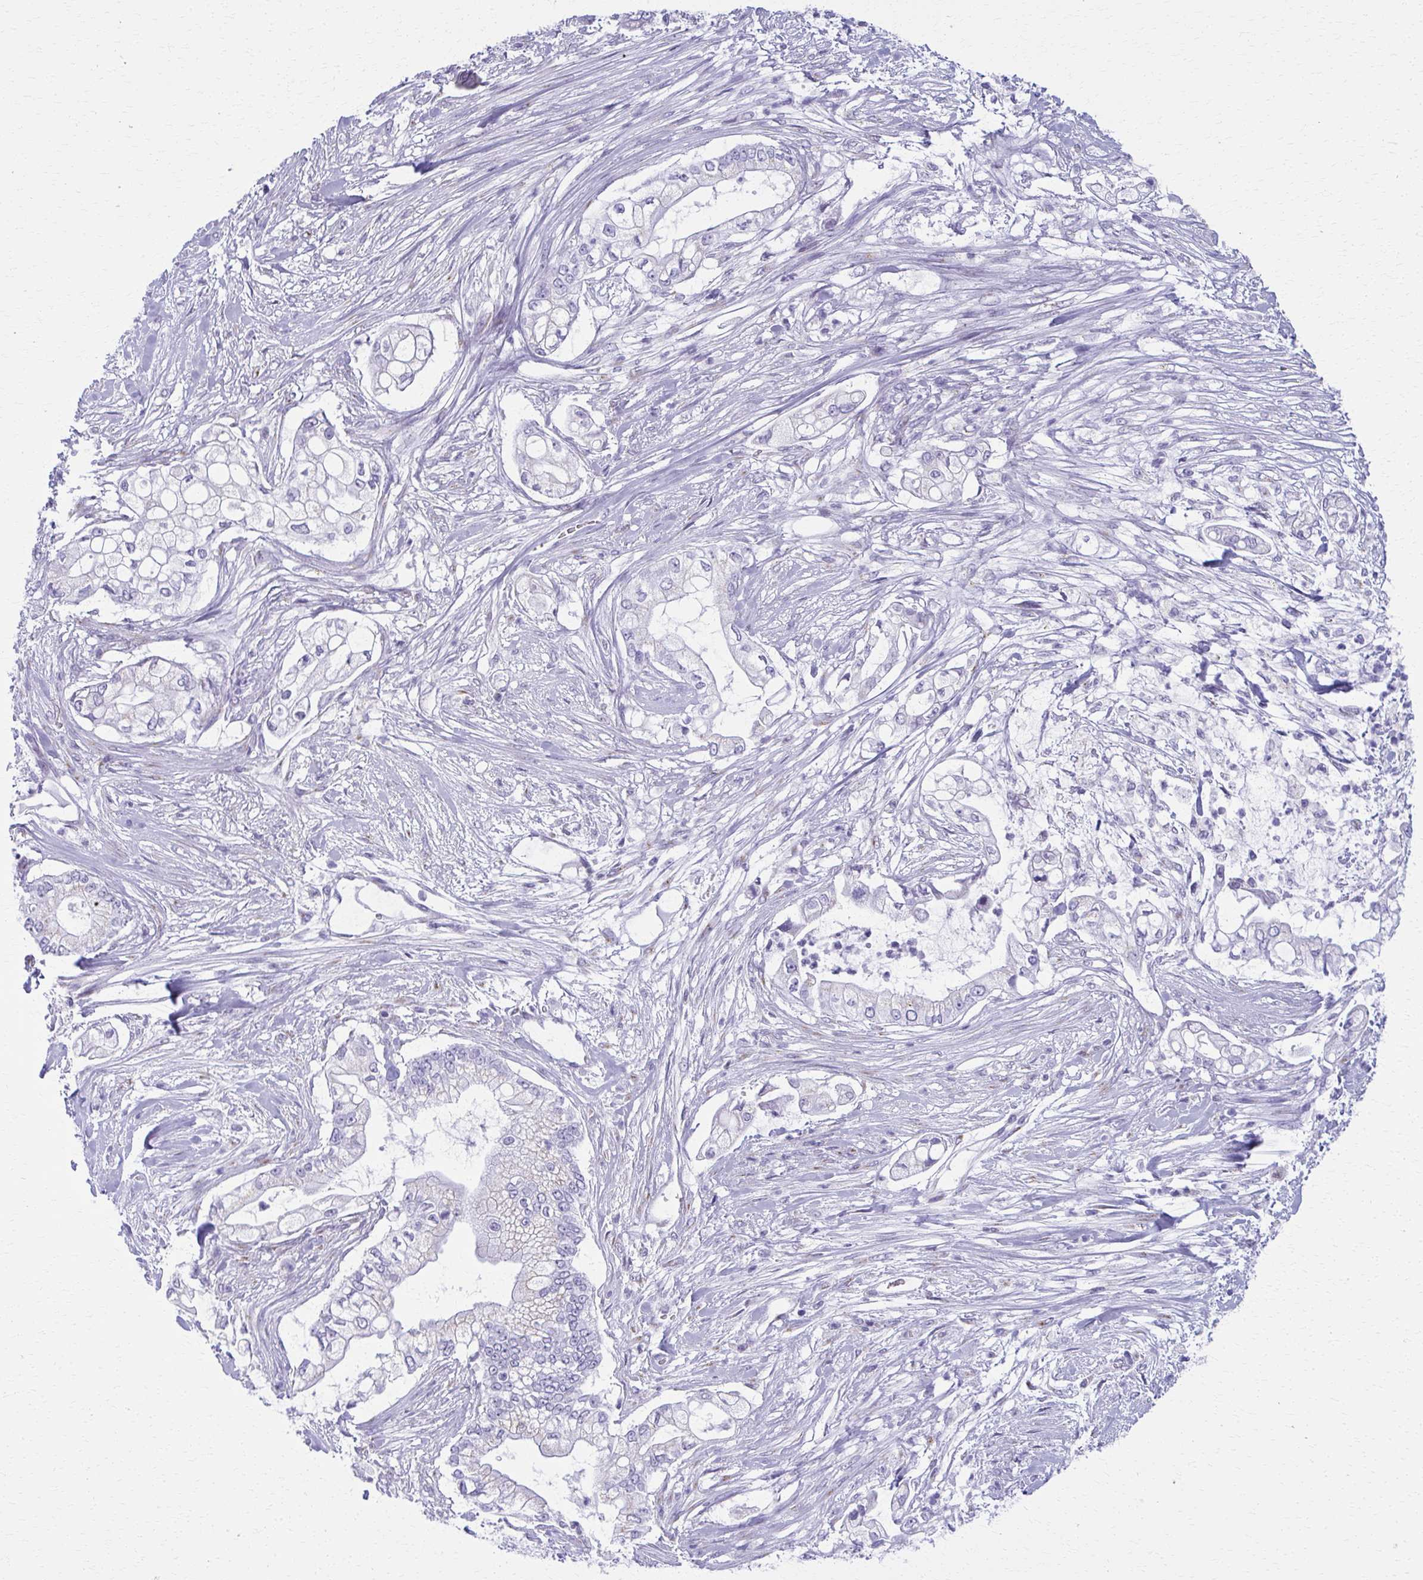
{"staining": {"intensity": "negative", "quantity": "none", "location": "none"}, "tissue": "pancreatic cancer", "cell_type": "Tumor cells", "image_type": "cancer", "snomed": [{"axis": "morphology", "description": "Adenocarcinoma, NOS"}, {"axis": "topography", "description": "Pancreas"}], "caption": "The image demonstrates no significant positivity in tumor cells of adenocarcinoma (pancreatic).", "gene": "SCLY", "patient": {"sex": "female", "age": 69}}